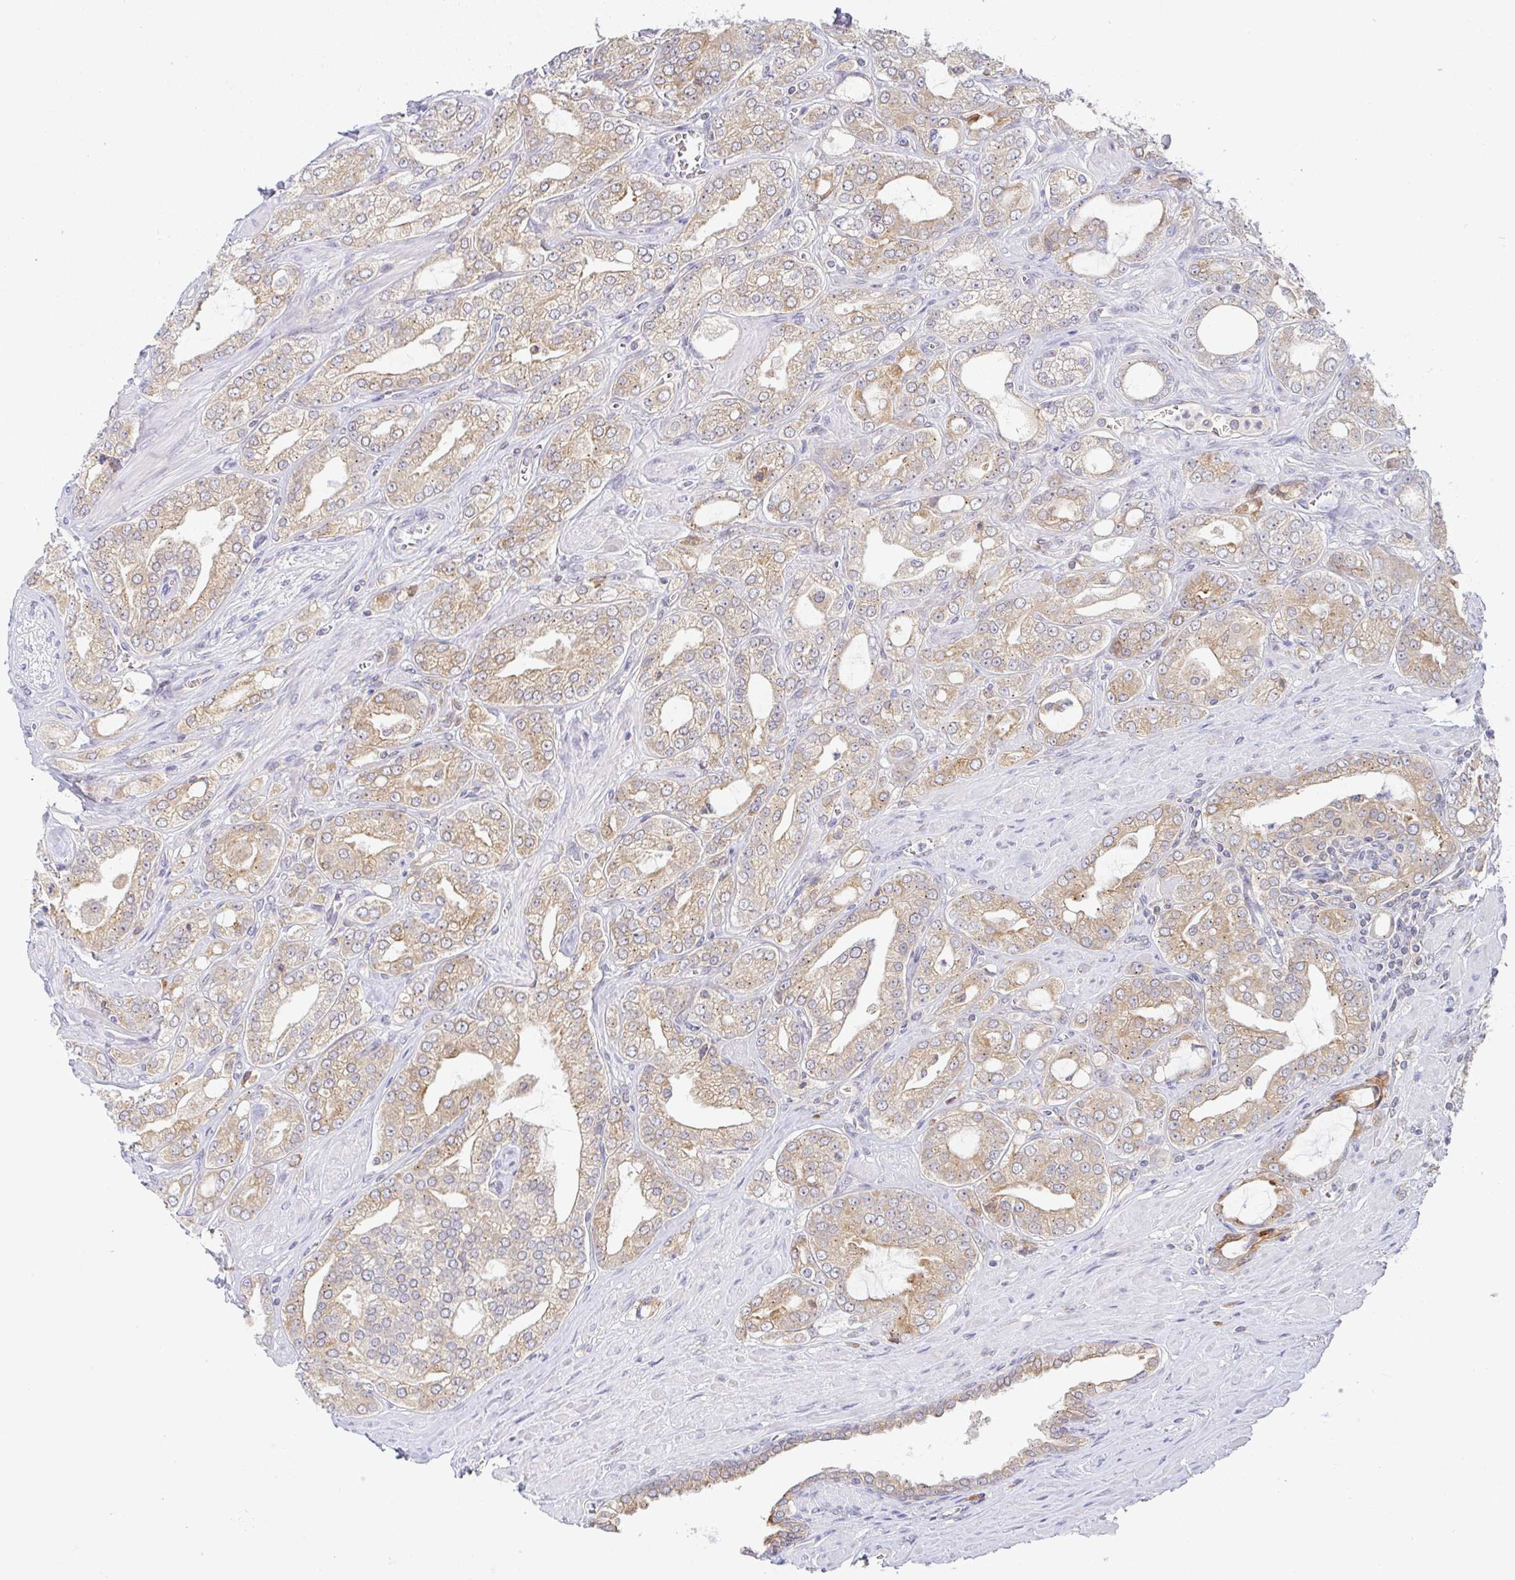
{"staining": {"intensity": "moderate", "quantity": ">75%", "location": "cytoplasmic/membranous"}, "tissue": "prostate cancer", "cell_type": "Tumor cells", "image_type": "cancer", "snomed": [{"axis": "morphology", "description": "Adenocarcinoma, High grade"}, {"axis": "topography", "description": "Prostate"}], "caption": "This histopathology image reveals IHC staining of human prostate cancer, with medium moderate cytoplasmic/membranous expression in approximately >75% of tumor cells.", "gene": "DERL2", "patient": {"sex": "male", "age": 66}}